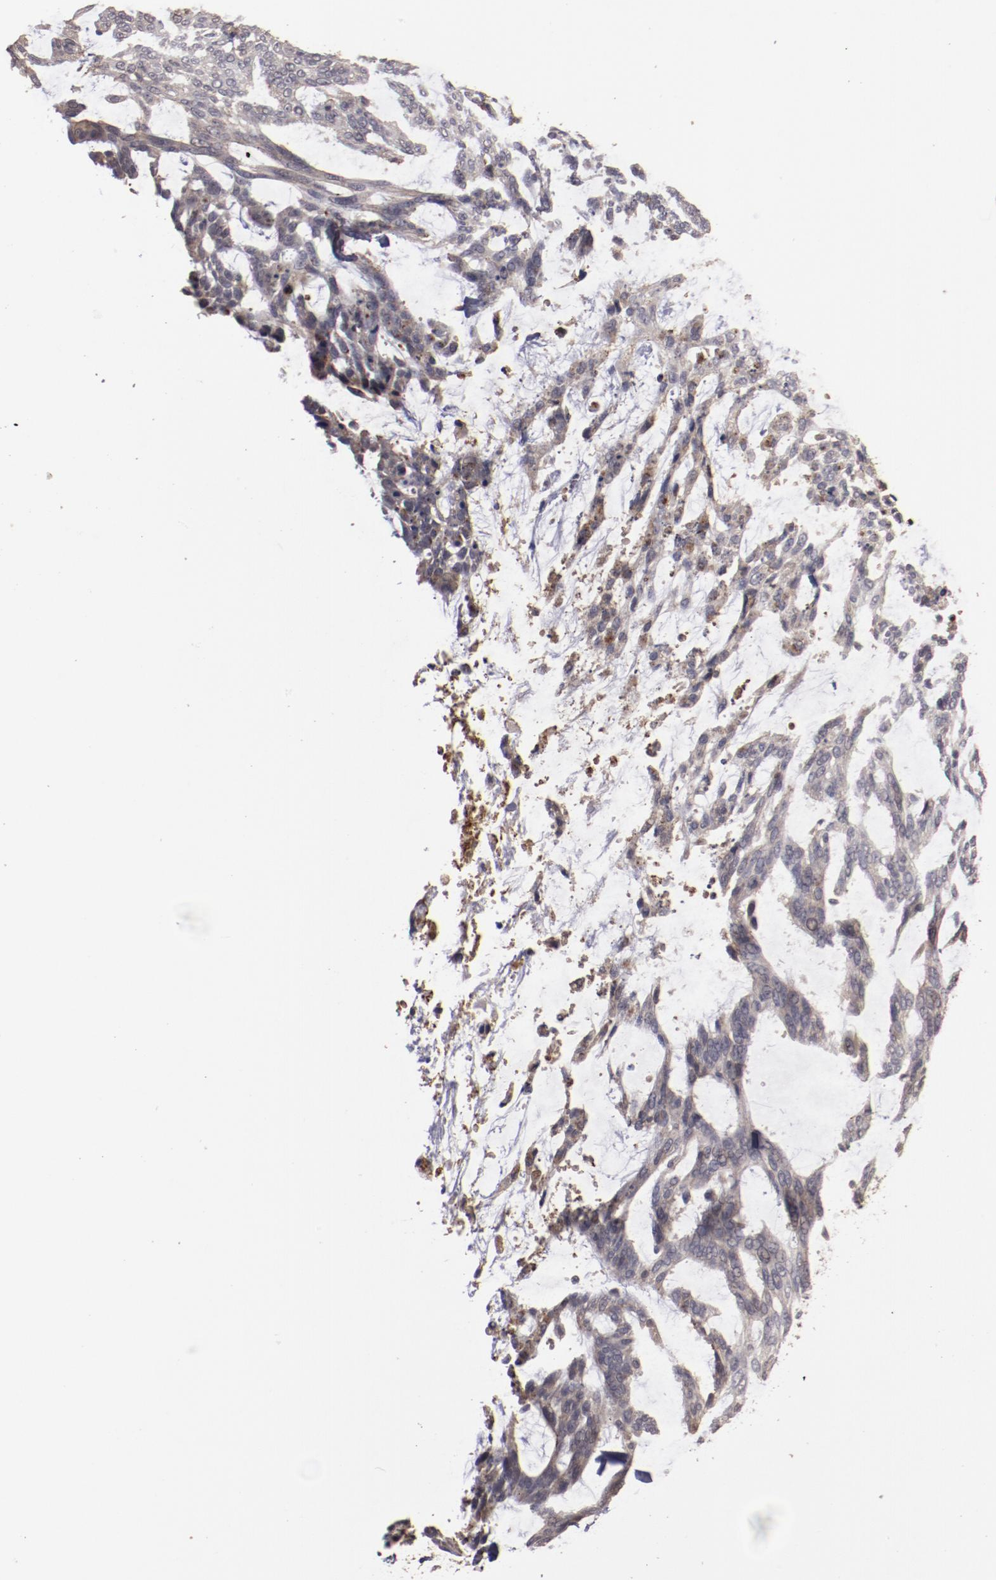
{"staining": {"intensity": "weak", "quantity": "<25%", "location": "cytoplasmic/membranous"}, "tissue": "skin cancer", "cell_type": "Tumor cells", "image_type": "cancer", "snomed": [{"axis": "morphology", "description": "Normal tissue, NOS"}, {"axis": "morphology", "description": "Basal cell carcinoma"}, {"axis": "topography", "description": "Skin"}], "caption": "Human skin cancer stained for a protein using IHC displays no staining in tumor cells.", "gene": "LRRC75B", "patient": {"sex": "female", "age": 71}}